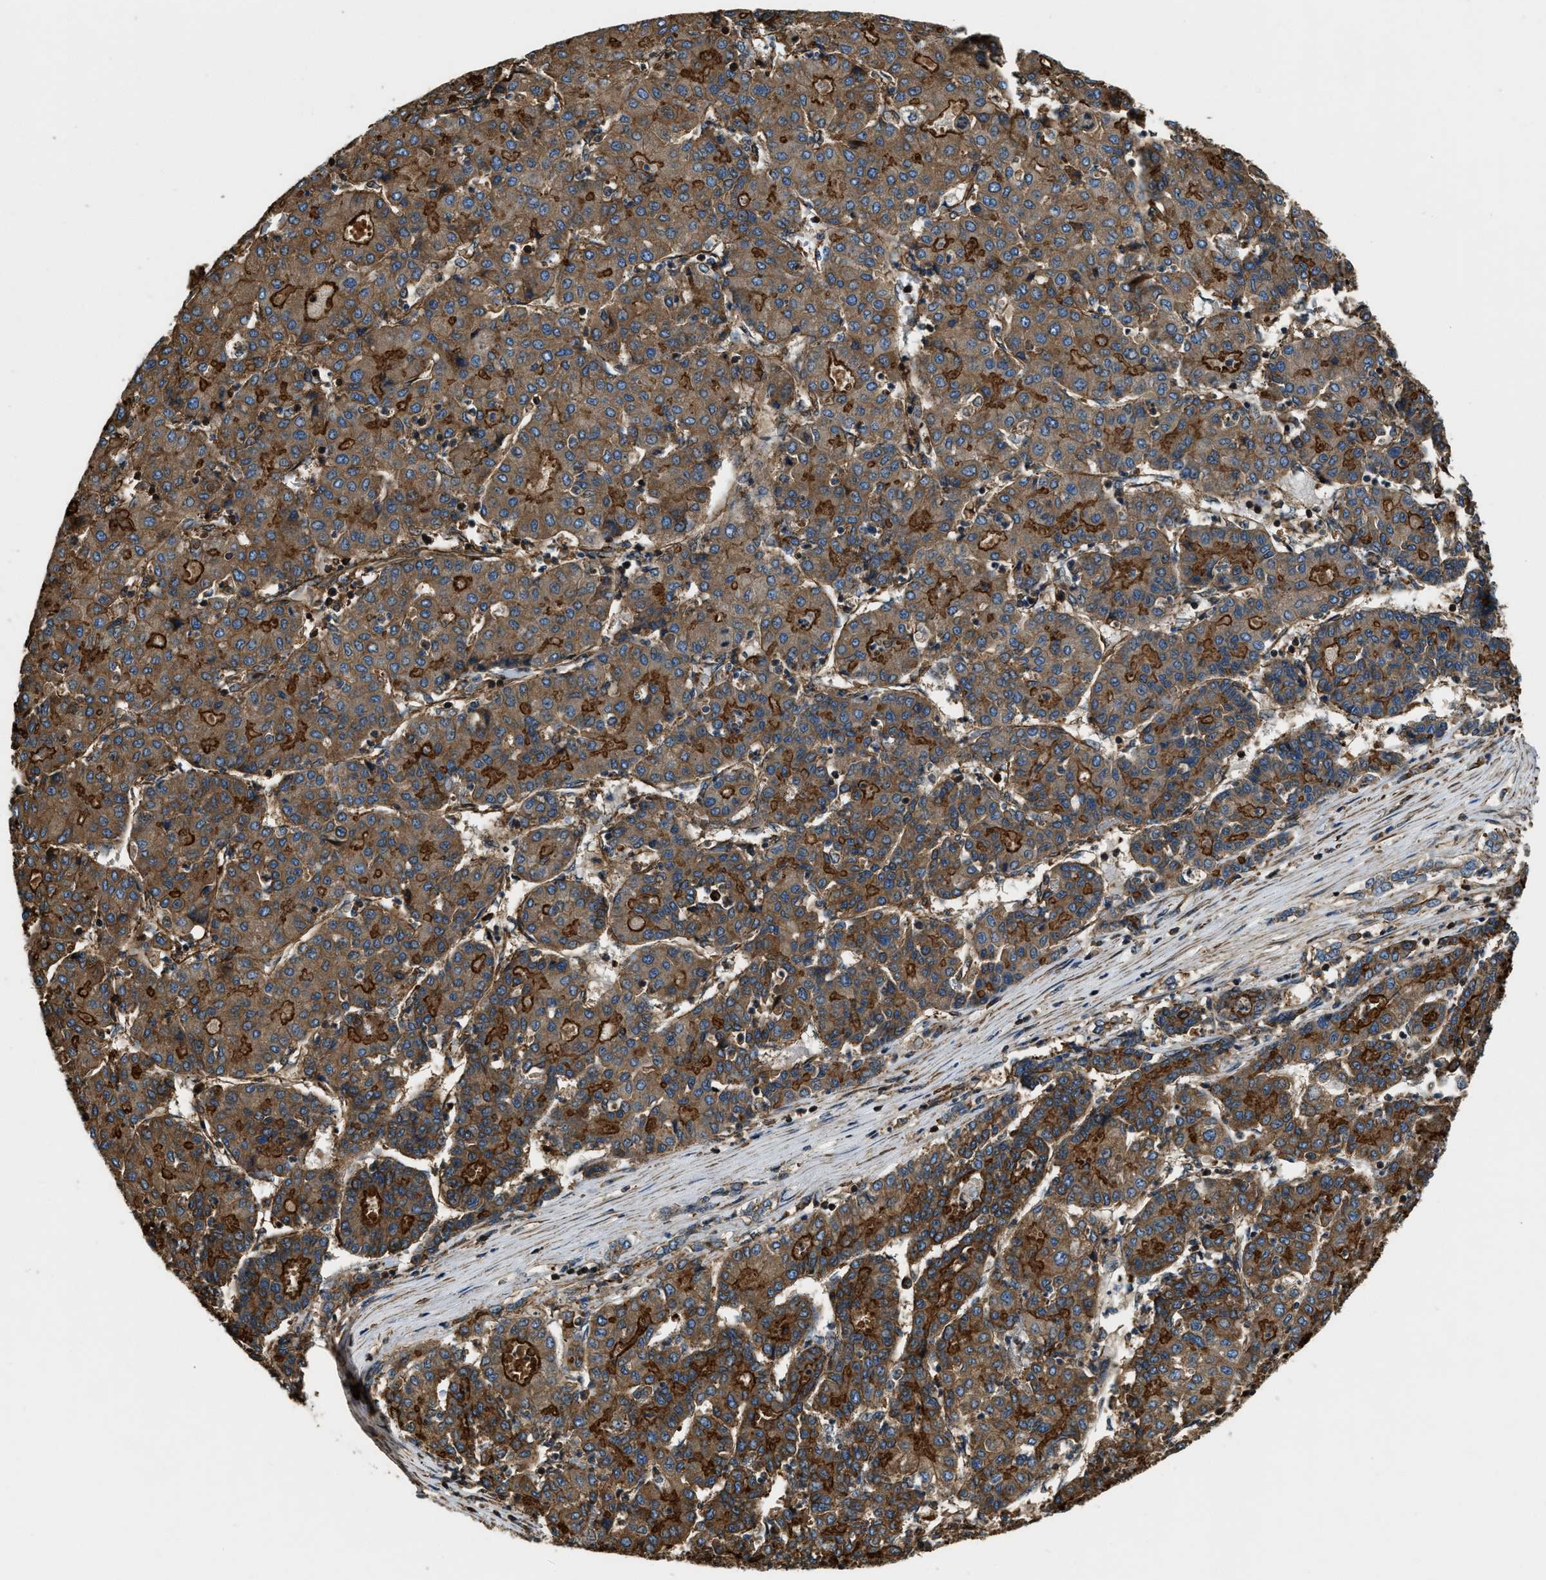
{"staining": {"intensity": "strong", "quantity": "25%-75%", "location": "cytoplasmic/membranous"}, "tissue": "liver cancer", "cell_type": "Tumor cells", "image_type": "cancer", "snomed": [{"axis": "morphology", "description": "Carcinoma, Hepatocellular, NOS"}, {"axis": "topography", "description": "Liver"}], "caption": "Liver cancer (hepatocellular carcinoma) stained with DAB IHC reveals high levels of strong cytoplasmic/membranous positivity in approximately 25%-75% of tumor cells.", "gene": "YARS1", "patient": {"sex": "male", "age": 65}}